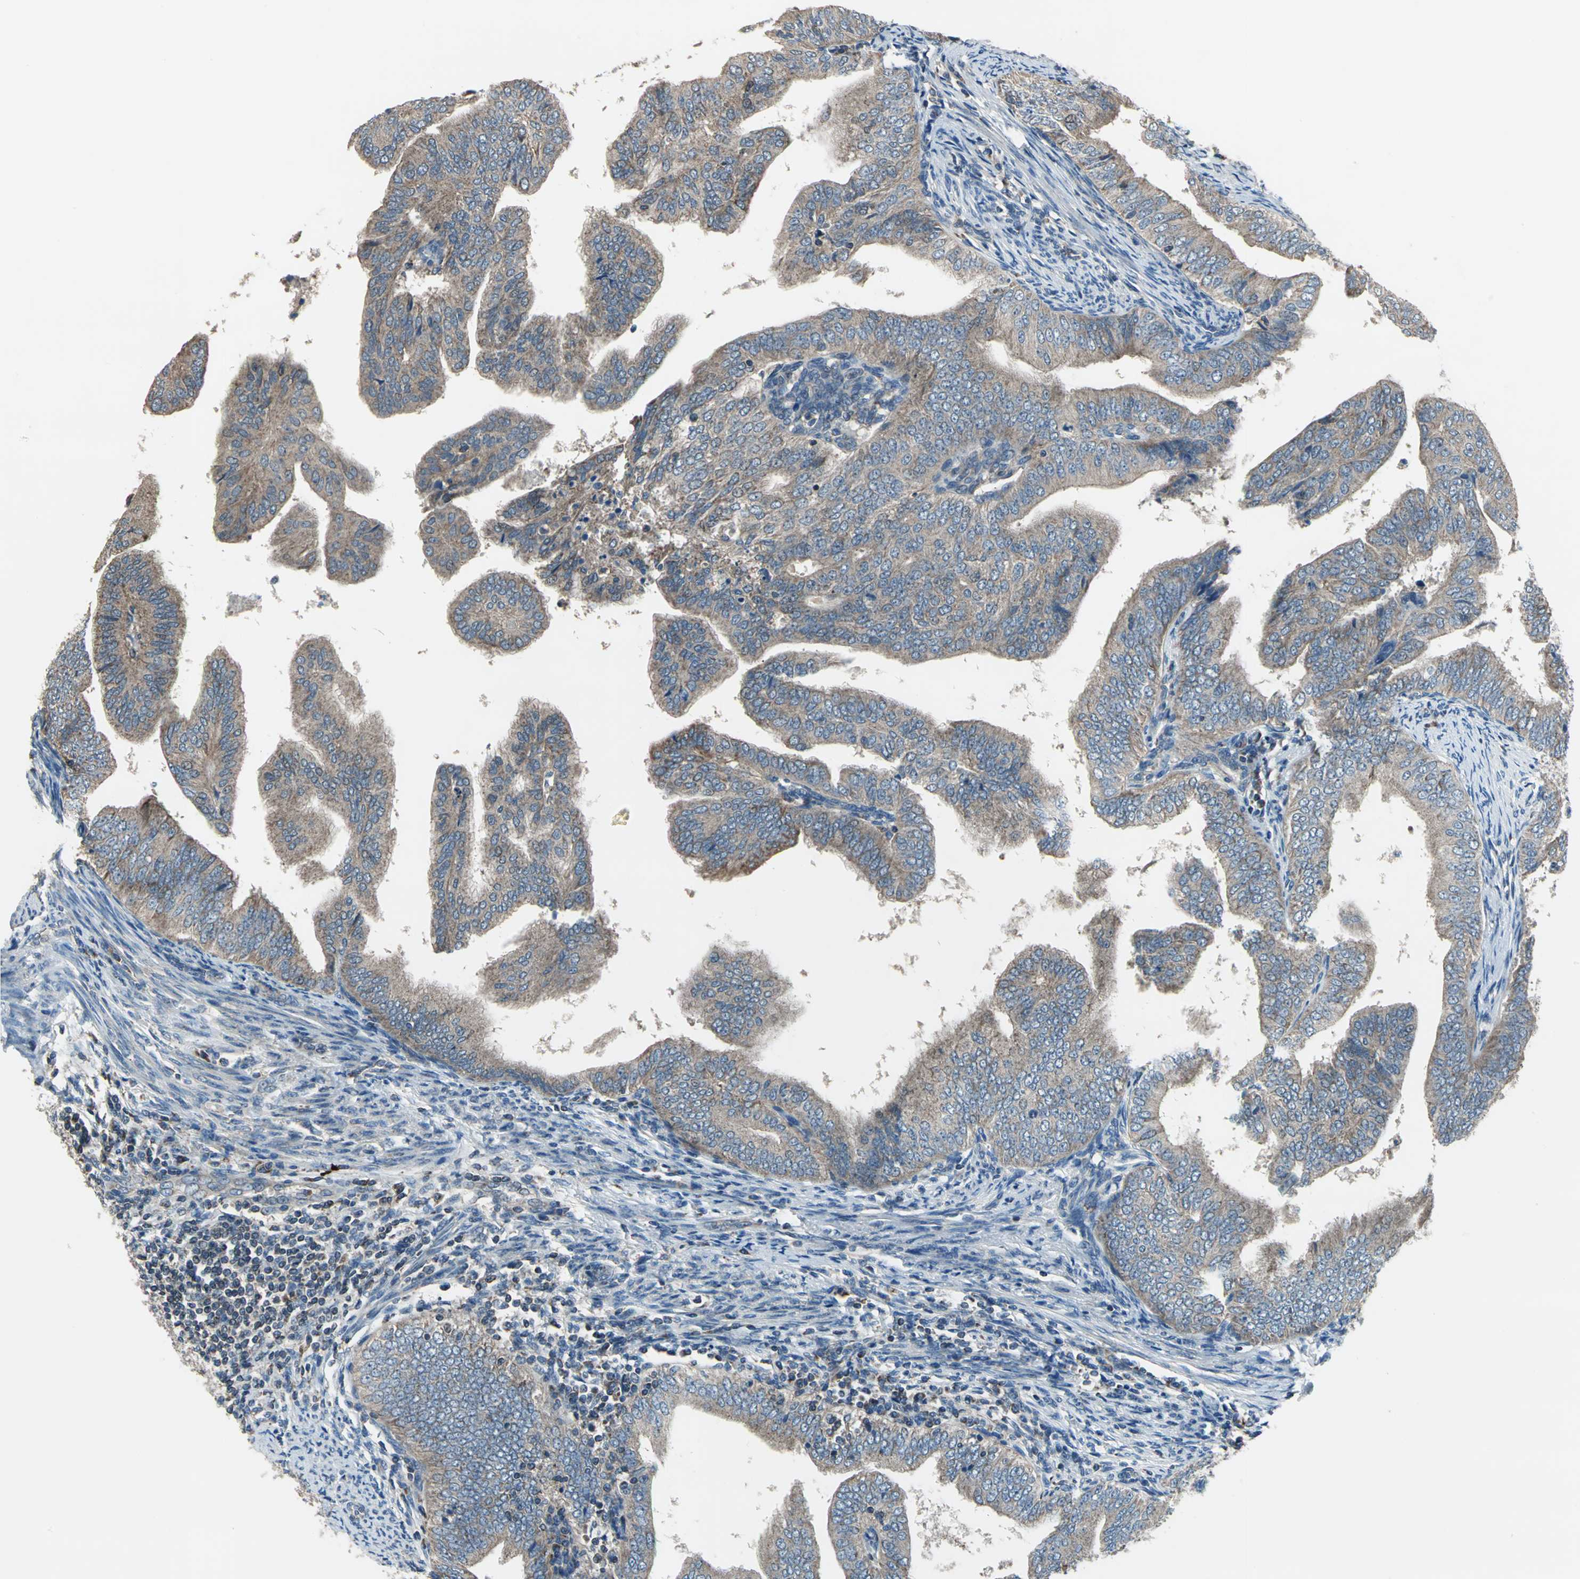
{"staining": {"intensity": "moderate", "quantity": ">75%", "location": "cytoplasmic/membranous"}, "tissue": "endometrial cancer", "cell_type": "Tumor cells", "image_type": "cancer", "snomed": [{"axis": "morphology", "description": "Adenocarcinoma, NOS"}, {"axis": "topography", "description": "Endometrium"}], "caption": "Immunohistochemical staining of human endometrial adenocarcinoma displays medium levels of moderate cytoplasmic/membranous protein positivity in about >75% of tumor cells.", "gene": "TRAK1", "patient": {"sex": "female", "age": 58}}